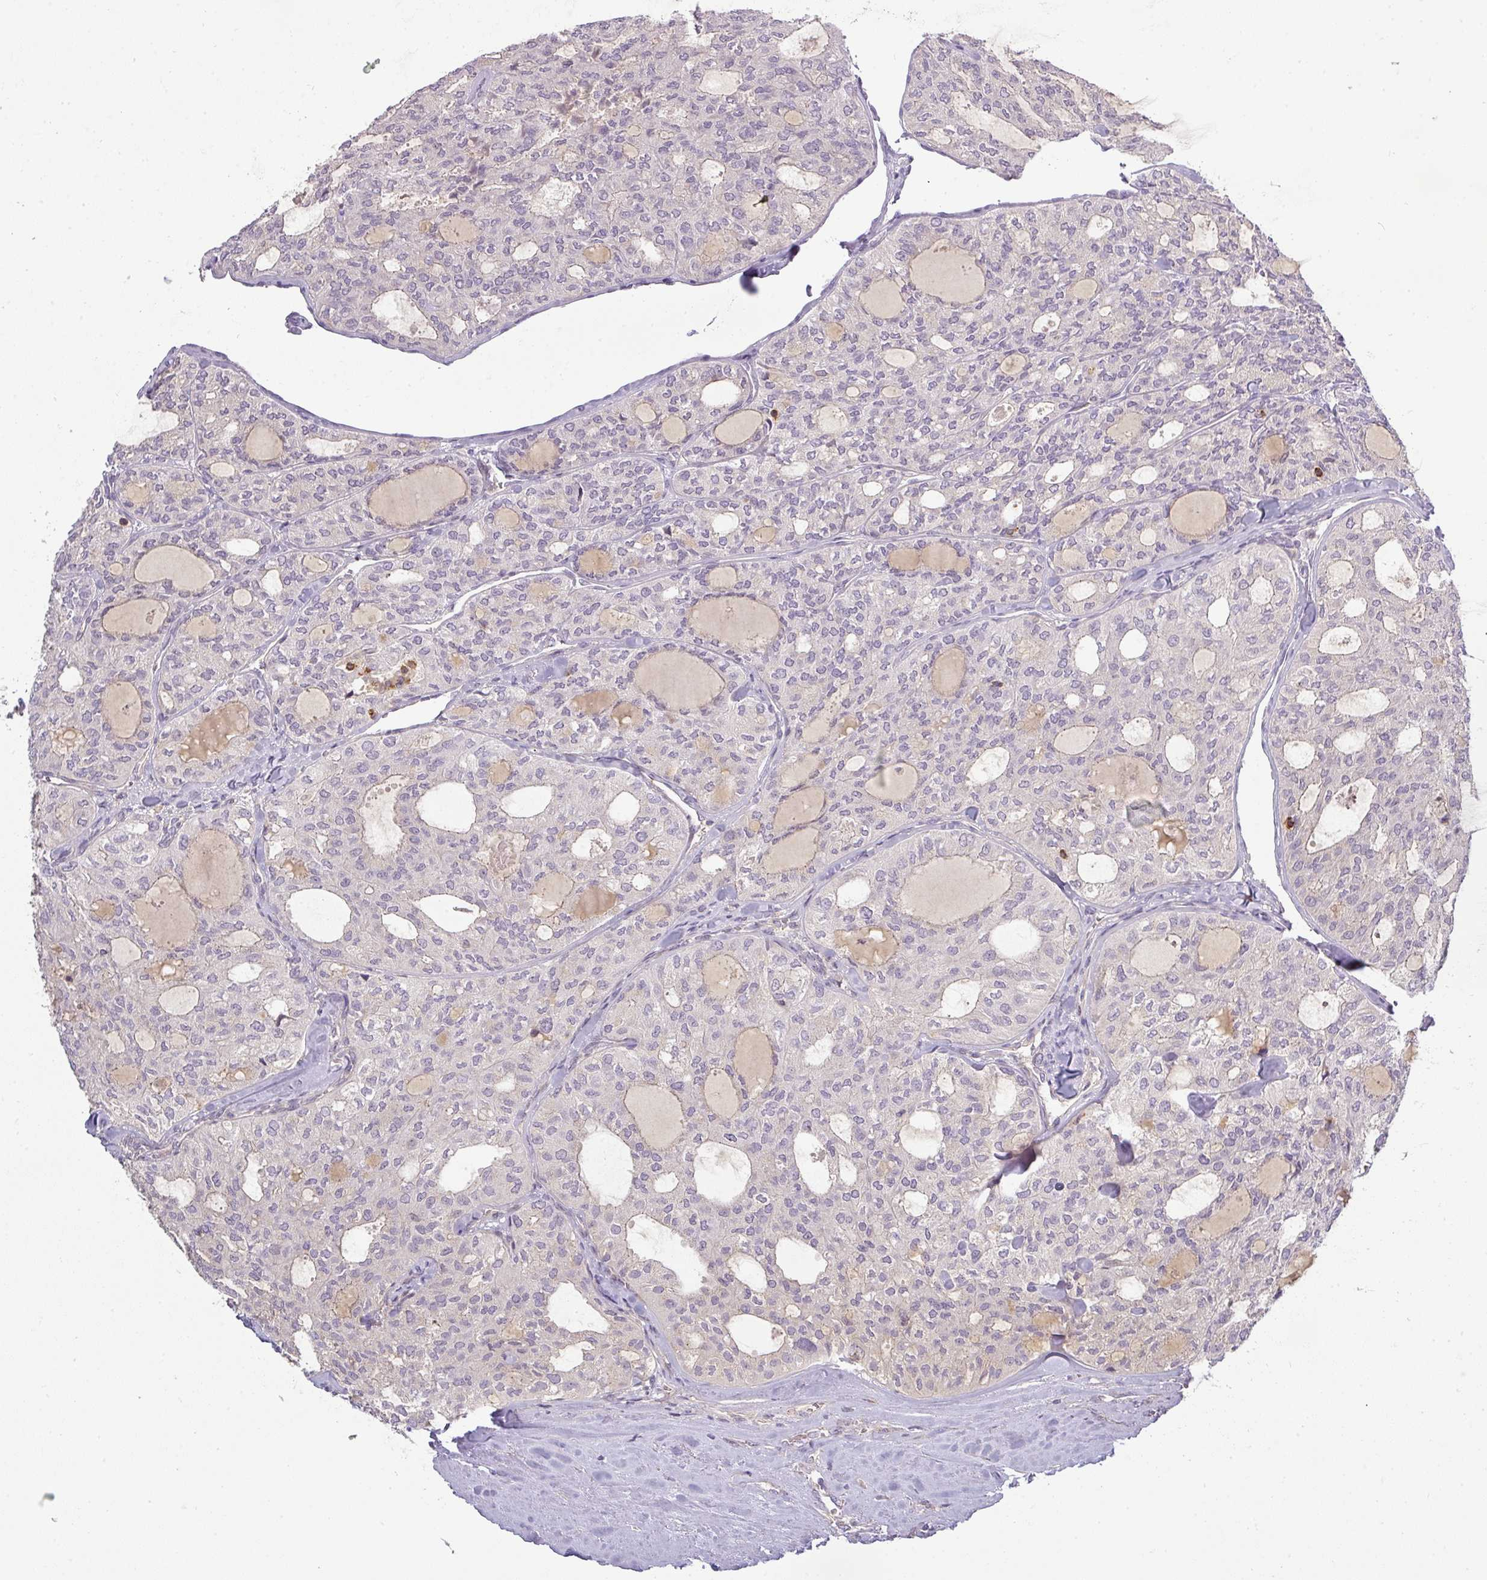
{"staining": {"intensity": "negative", "quantity": "none", "location": "none"}, "tissue": "thyroid cancer", "cell_type": "Tumor cells", "image_type": "cancer", "snomed": [{"axis": "morphology", "description": "Follicular adenoma carcinoma, NOS"}, {"axis": "topography", "description": "Thyroid gland"}], "caption": "The image shows no significant positivity in tumor cells of thyroid follicular adenoma carcinoma.", "gene": "NIN", "patient": {"sex": "male", "age": 75}}